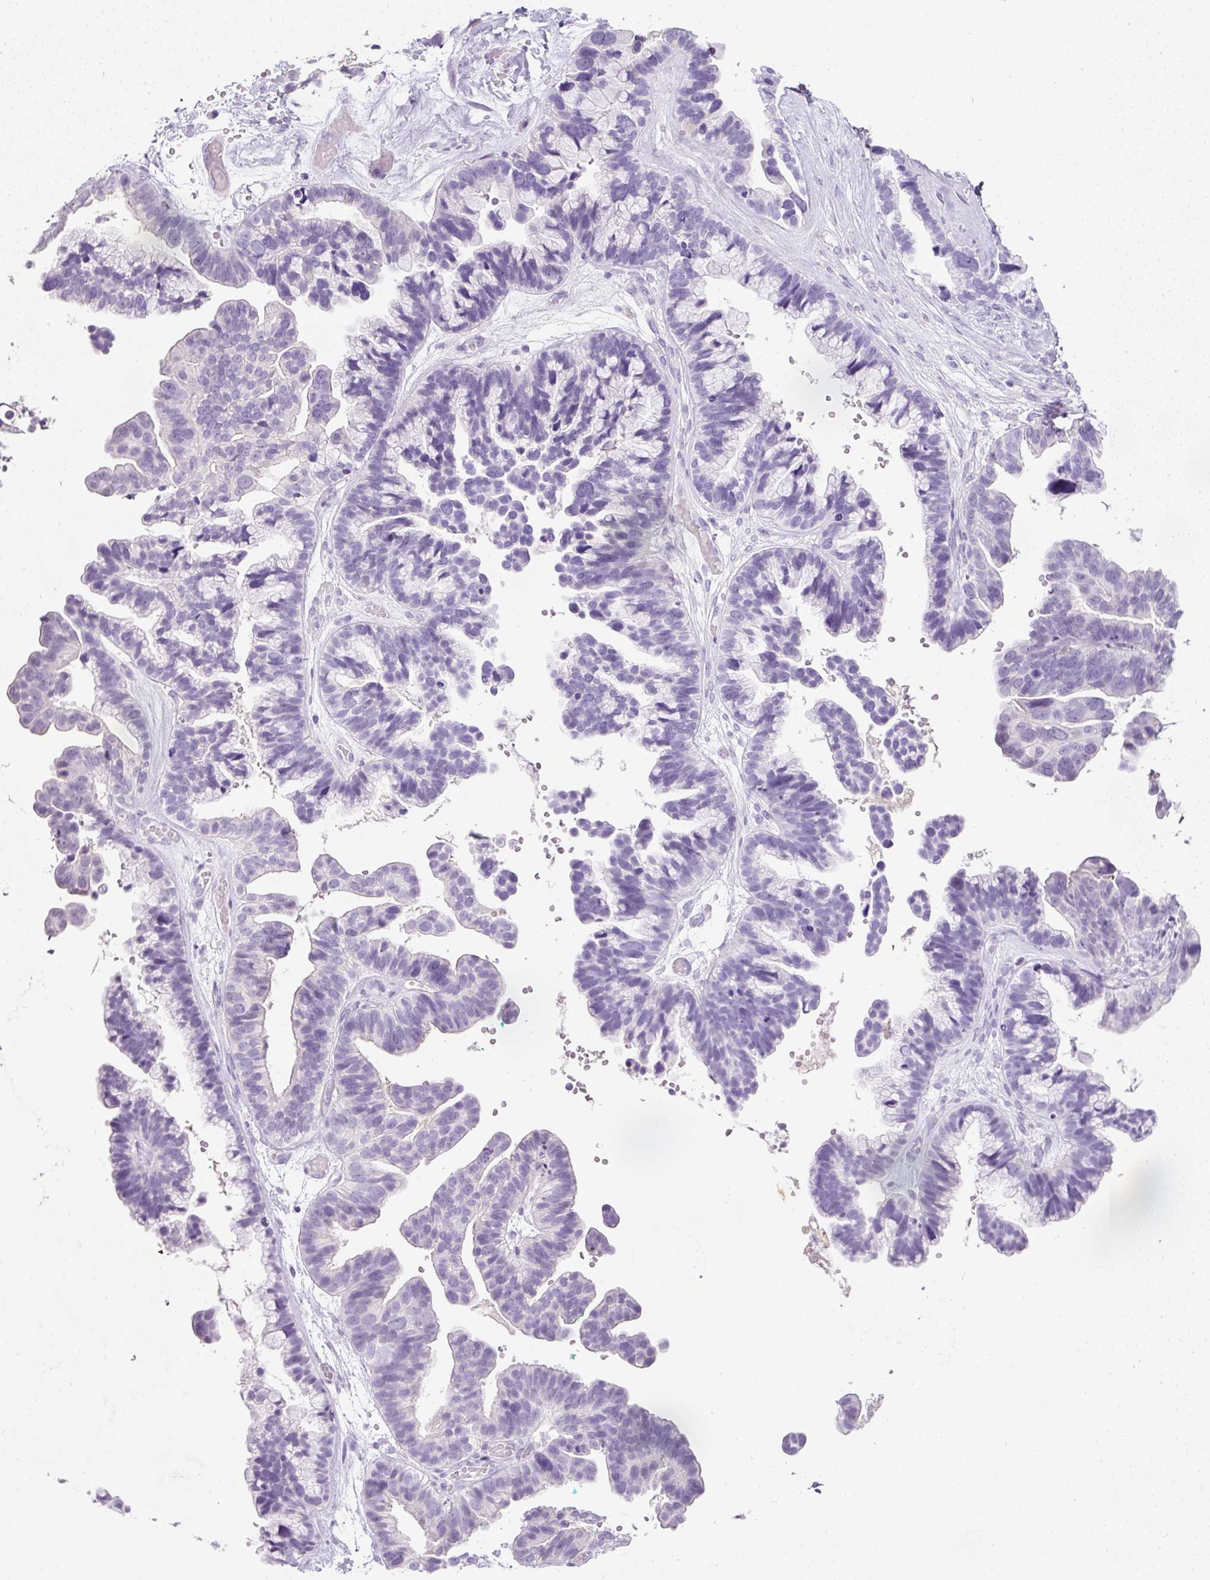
{"staining": {"intensity": "negative", "quantity": "none", "location": "none"}, "tissue": "ovarian cancer", "cell_type": "Tumor cells", "image_type": "cancer", "snomed": [{"axis": "morphology", "description": "Cystadenocarcinoma, serous, NOS"}, {"axis": "topography", "description": "Ovary"}], "caption": "High power microscopy image of an immunohistochemistry histopathology image of ovarian cancer, revealing no significant expression in tumor cells.", "gene": "DNM1", "patient": {"sex": "female", "age": 56}}